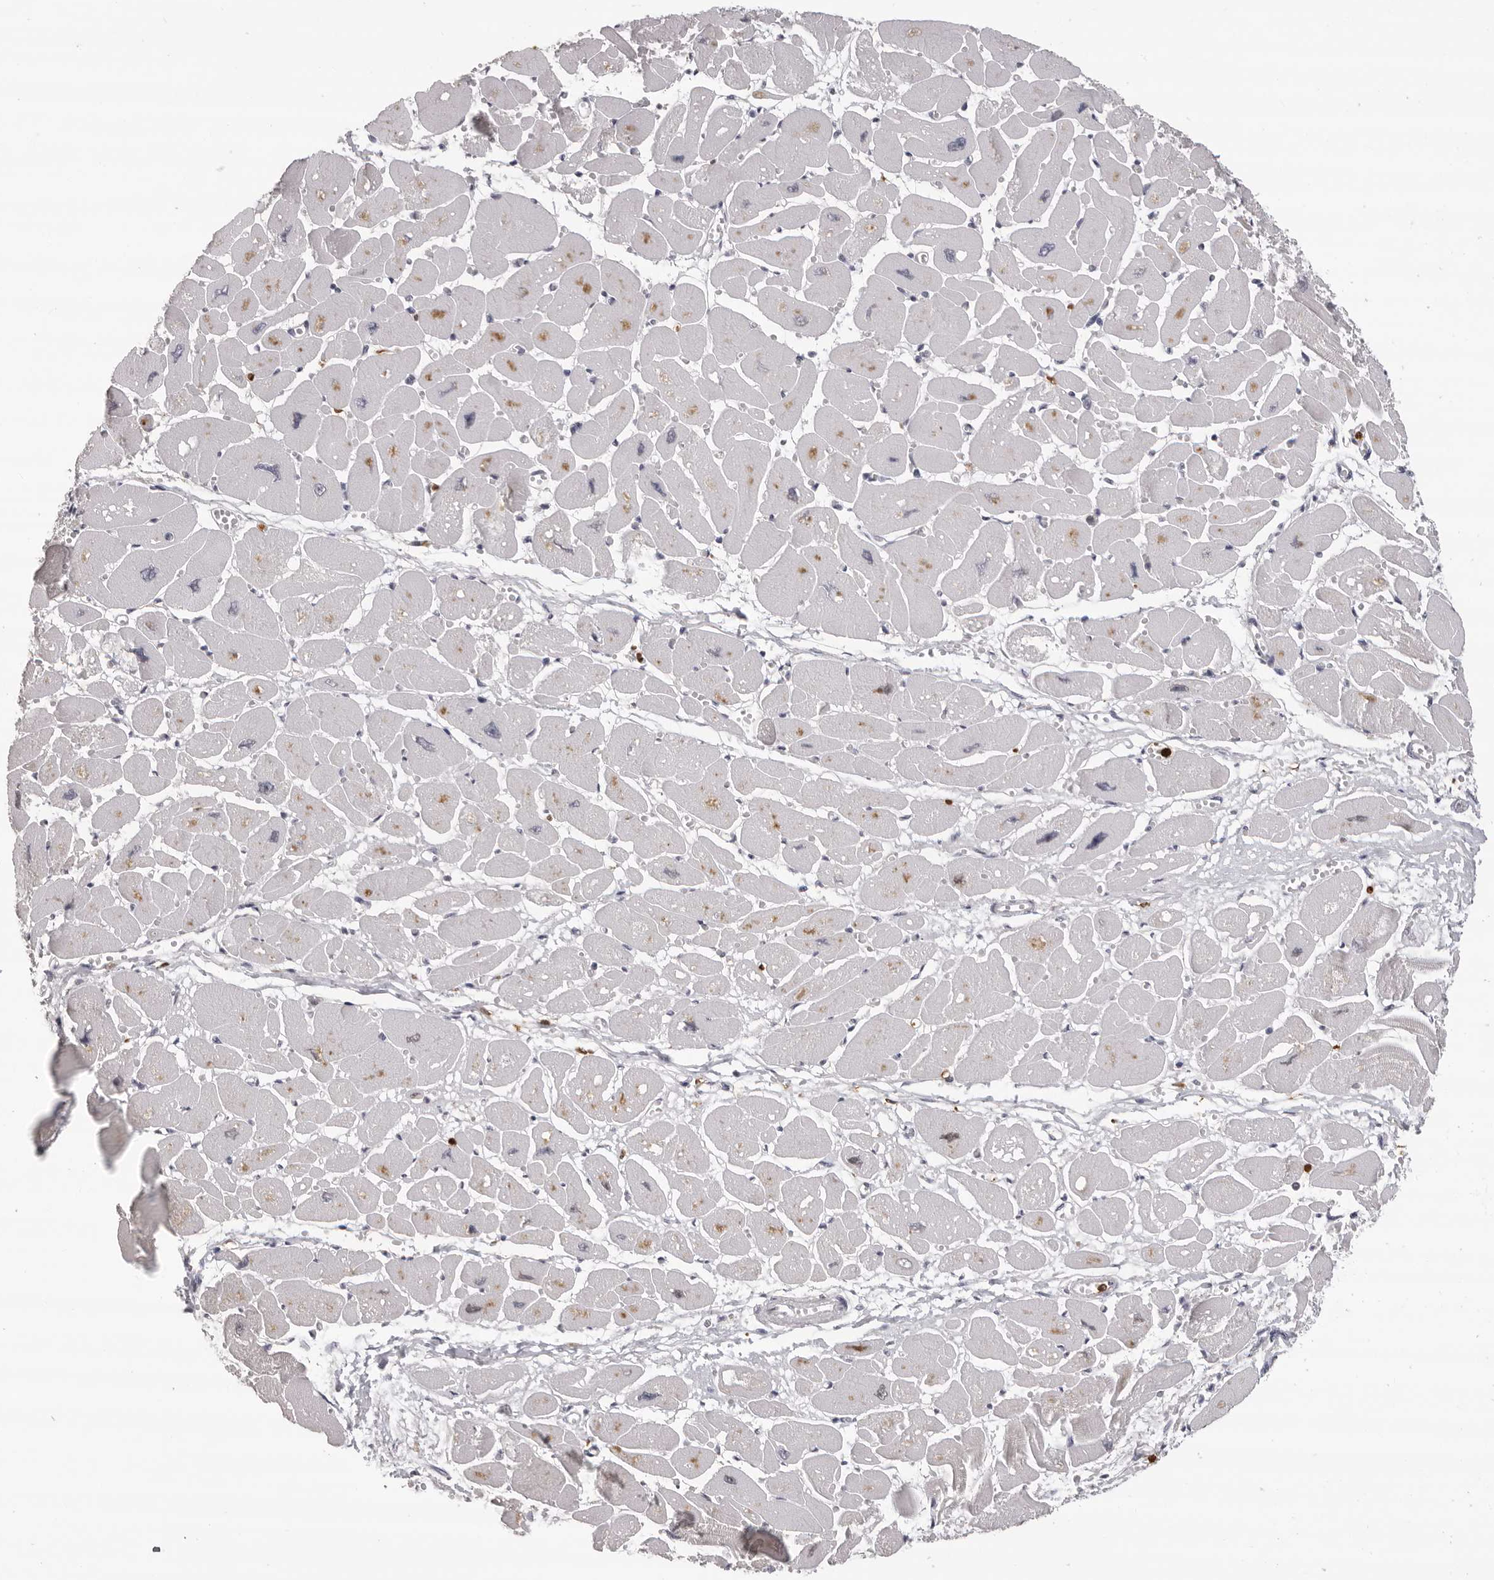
{"staining": {"intensity": "weak", "quantity": "<25%", "location": "cytoplasmic/membranous"}, "tissue": "heart muscle", "cell_type": "Cardiomyocytes", "image_type": "normal", "snomed": [{"axis": "morphology", "description": "Normal tissue, NOS"}, {"axis": "topography", "description": "Heart"}], "caption": "High magnification brightfield microscopy of benign heart muscle stained with DAB (brown) and counterstained with hematoxylin (blue): cardiomyocytes show no significant expression. (Brightfield microscopy of DAB (3,3'-diaminobenzidine) IHC at high magnification).", "gene": "IL31", "patient": {"sex": "female", "age": 54}}